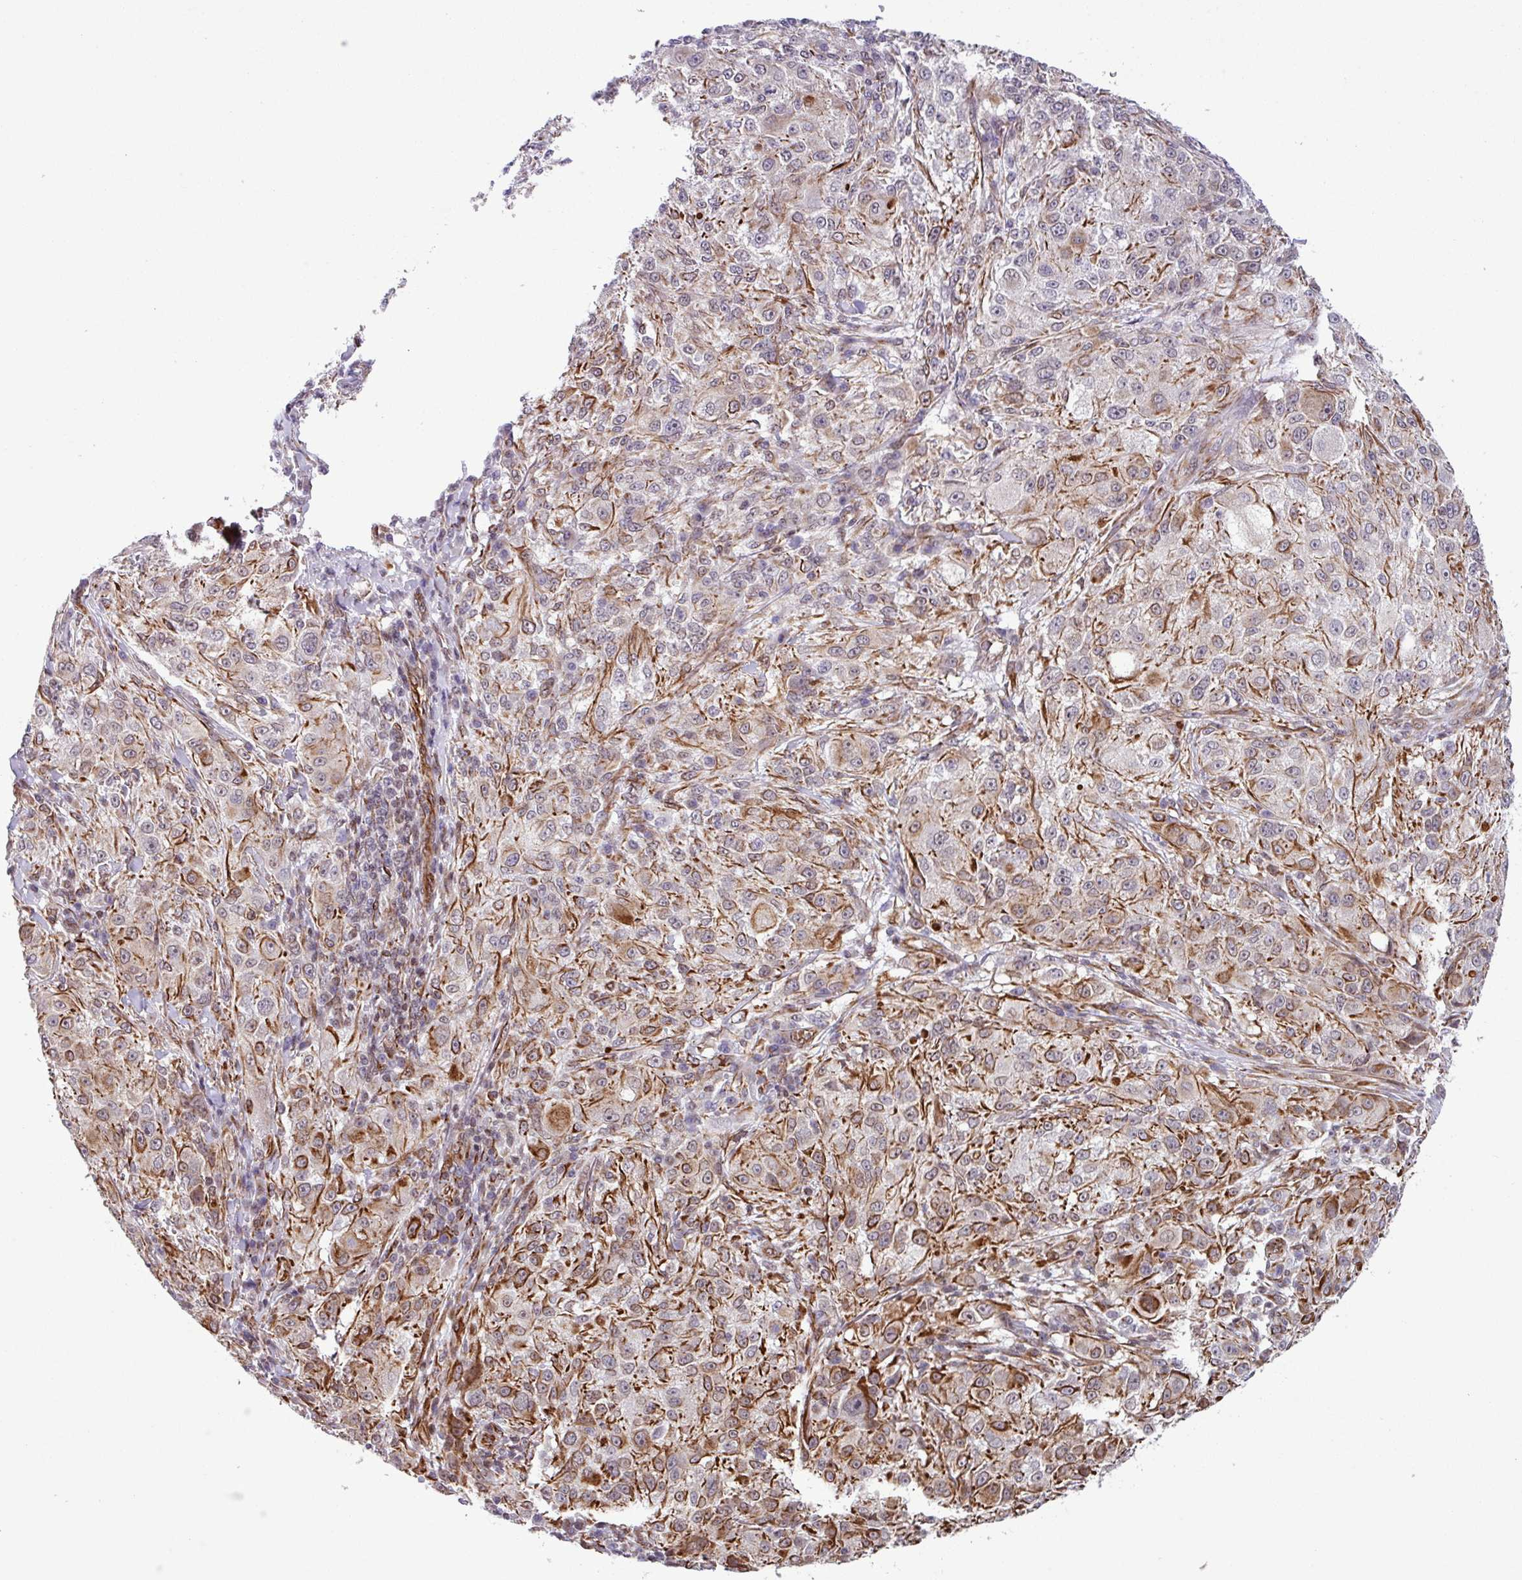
{"staining": {"intensity": "negative", "quantity": "none", "location": "none"}, "tissue": "melanoma", "cell_type": "Tumor cells", "image_type": "cancer", "snomed": [{"axis": "morphology", "description": "Necrosis, NOS"}, {"axis": "morphology", "description": "Malignant melanoma, NOS"}, {"axis": "topography", "description": "Skin"}], "caption": "A high-resolution histopathology image shows IHC staining of malignant melanoma, which displays no significant expression in tumor cells.", "gene": "CHD3", "patient": {"sex": "female", "age": 87}}